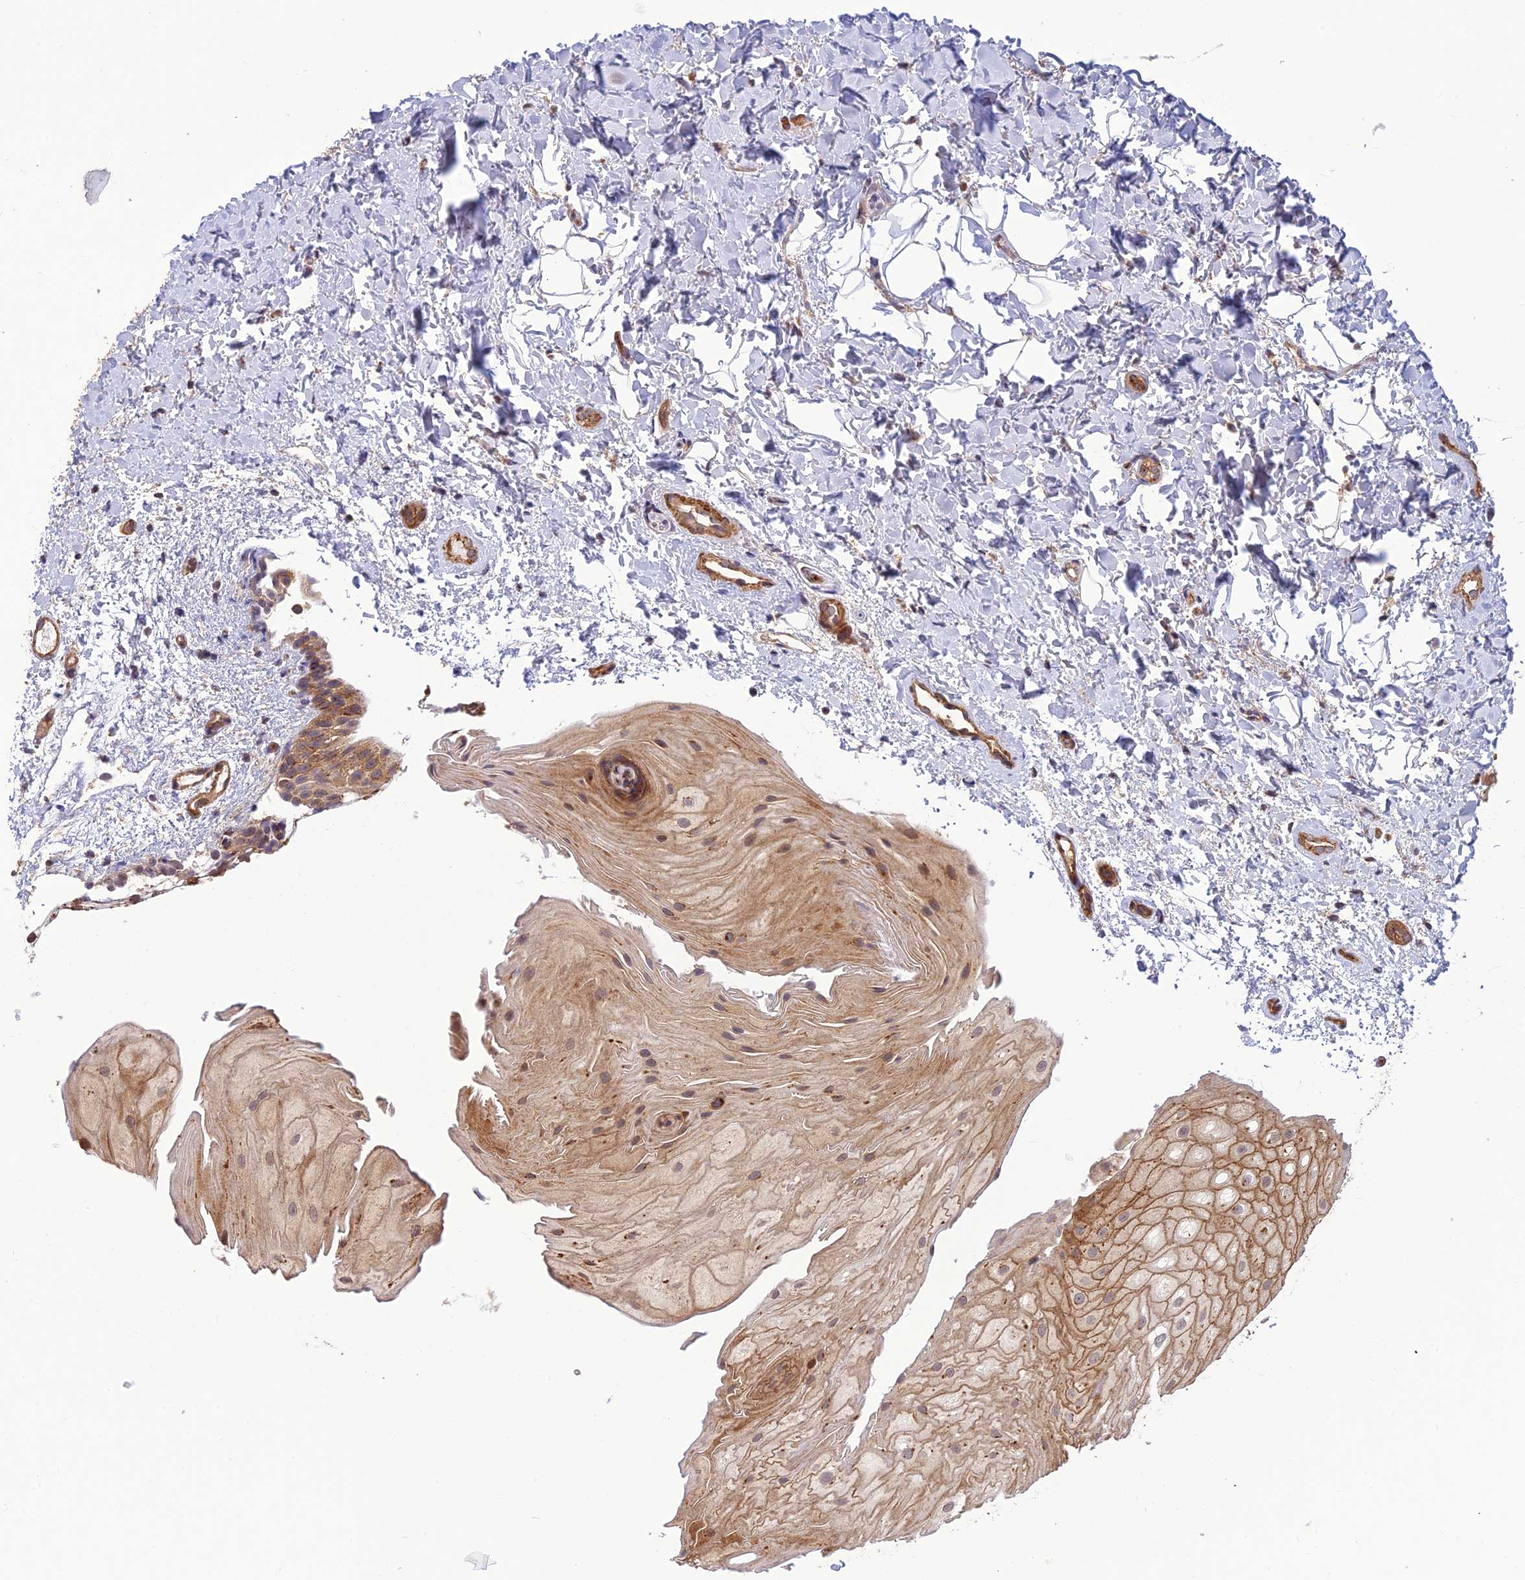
{"staining": {"intensity": "moderate", "quantity": ">75%", "location": "cytoplasmic/membranous"}, "tissue": "oral mucosa", "cell_type": "Squamous epithelial cells", "image_type": "normal", "snomed": [{"axis": "morphology", "description": "Normal tissue, NOS"}, {"axis": "topography", "description": "Oral tissue"}], "caption": "Immunohistochemistry histopathology image of normal oral mucosa: human oral mucosa stained using IHC demonstrates medium levels of moderate protein expression localized specifically in the cytoplasmic/membranous of squamous epithelial cells, appearing as a cytoplasmic/membranous brown color.", "gene": "TMEM131L", "patient": {"sex": "female", "age": 54}}